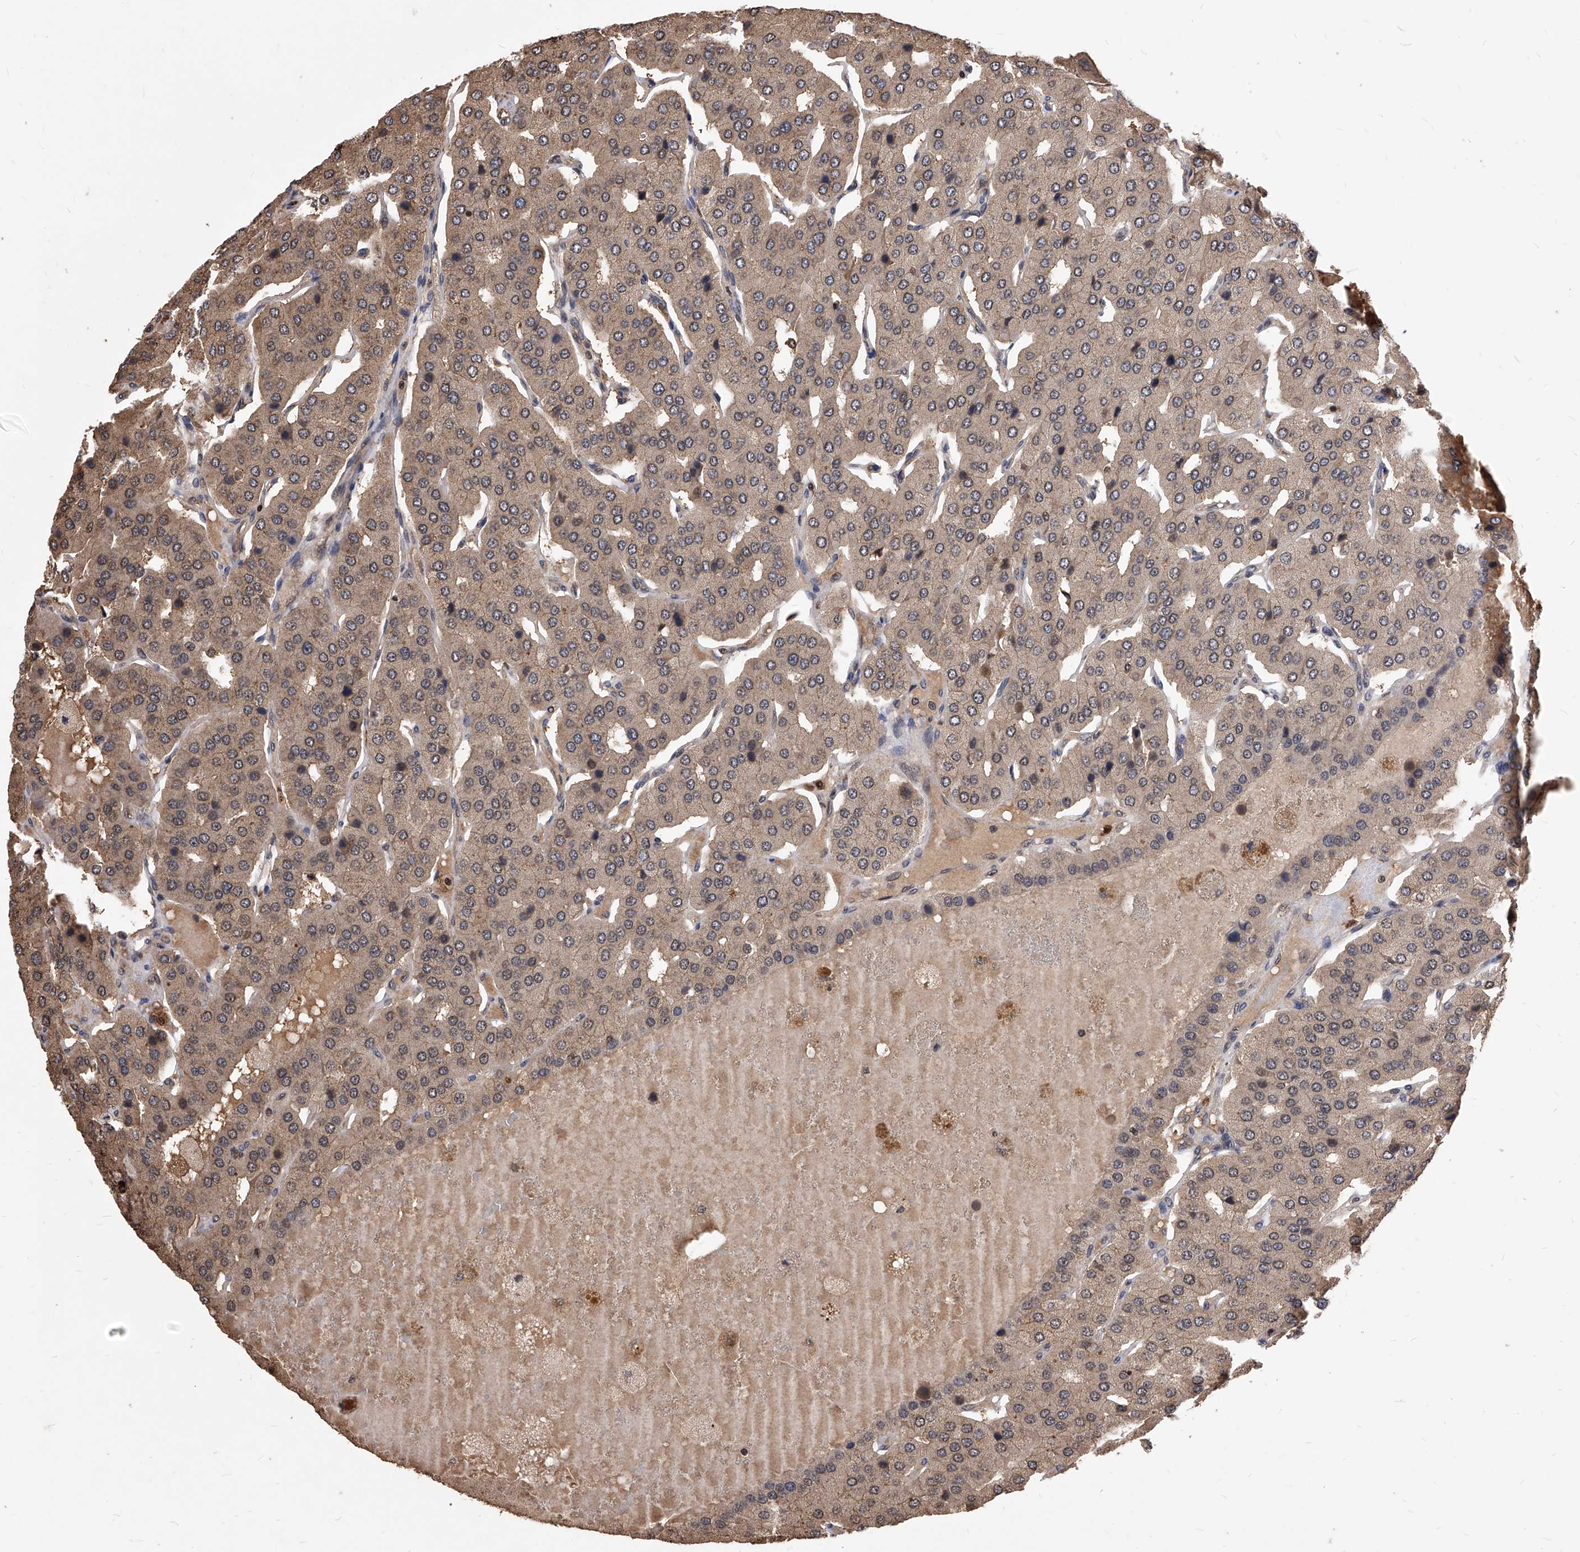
{"staining": {"intensity": "weak", "quantity": ">75%", "location": "cytoplasmic/membranous"}, "tissue": "parathyroid gland", "cell_type": "Glandular cells", "image_type": "normal", "snomed": [{"axis": "morphology", "description": "Normal tissue, NOS"}, {"axis": "morphology", "description": "Adenoma, NOS"}, {"axis": "topography", "description": "Parathyroid gland"}], "caption": "An IHC image of normal tissue is shown. Protein staining in brown shows weak cytoplasmic/membranous positivity in parathyroid gland within glandular cells. (DAB = brown stain, brightfield microscopy at high magnification).", "gene": "ID1", "patient": {"sex": "female", "age": 86}}